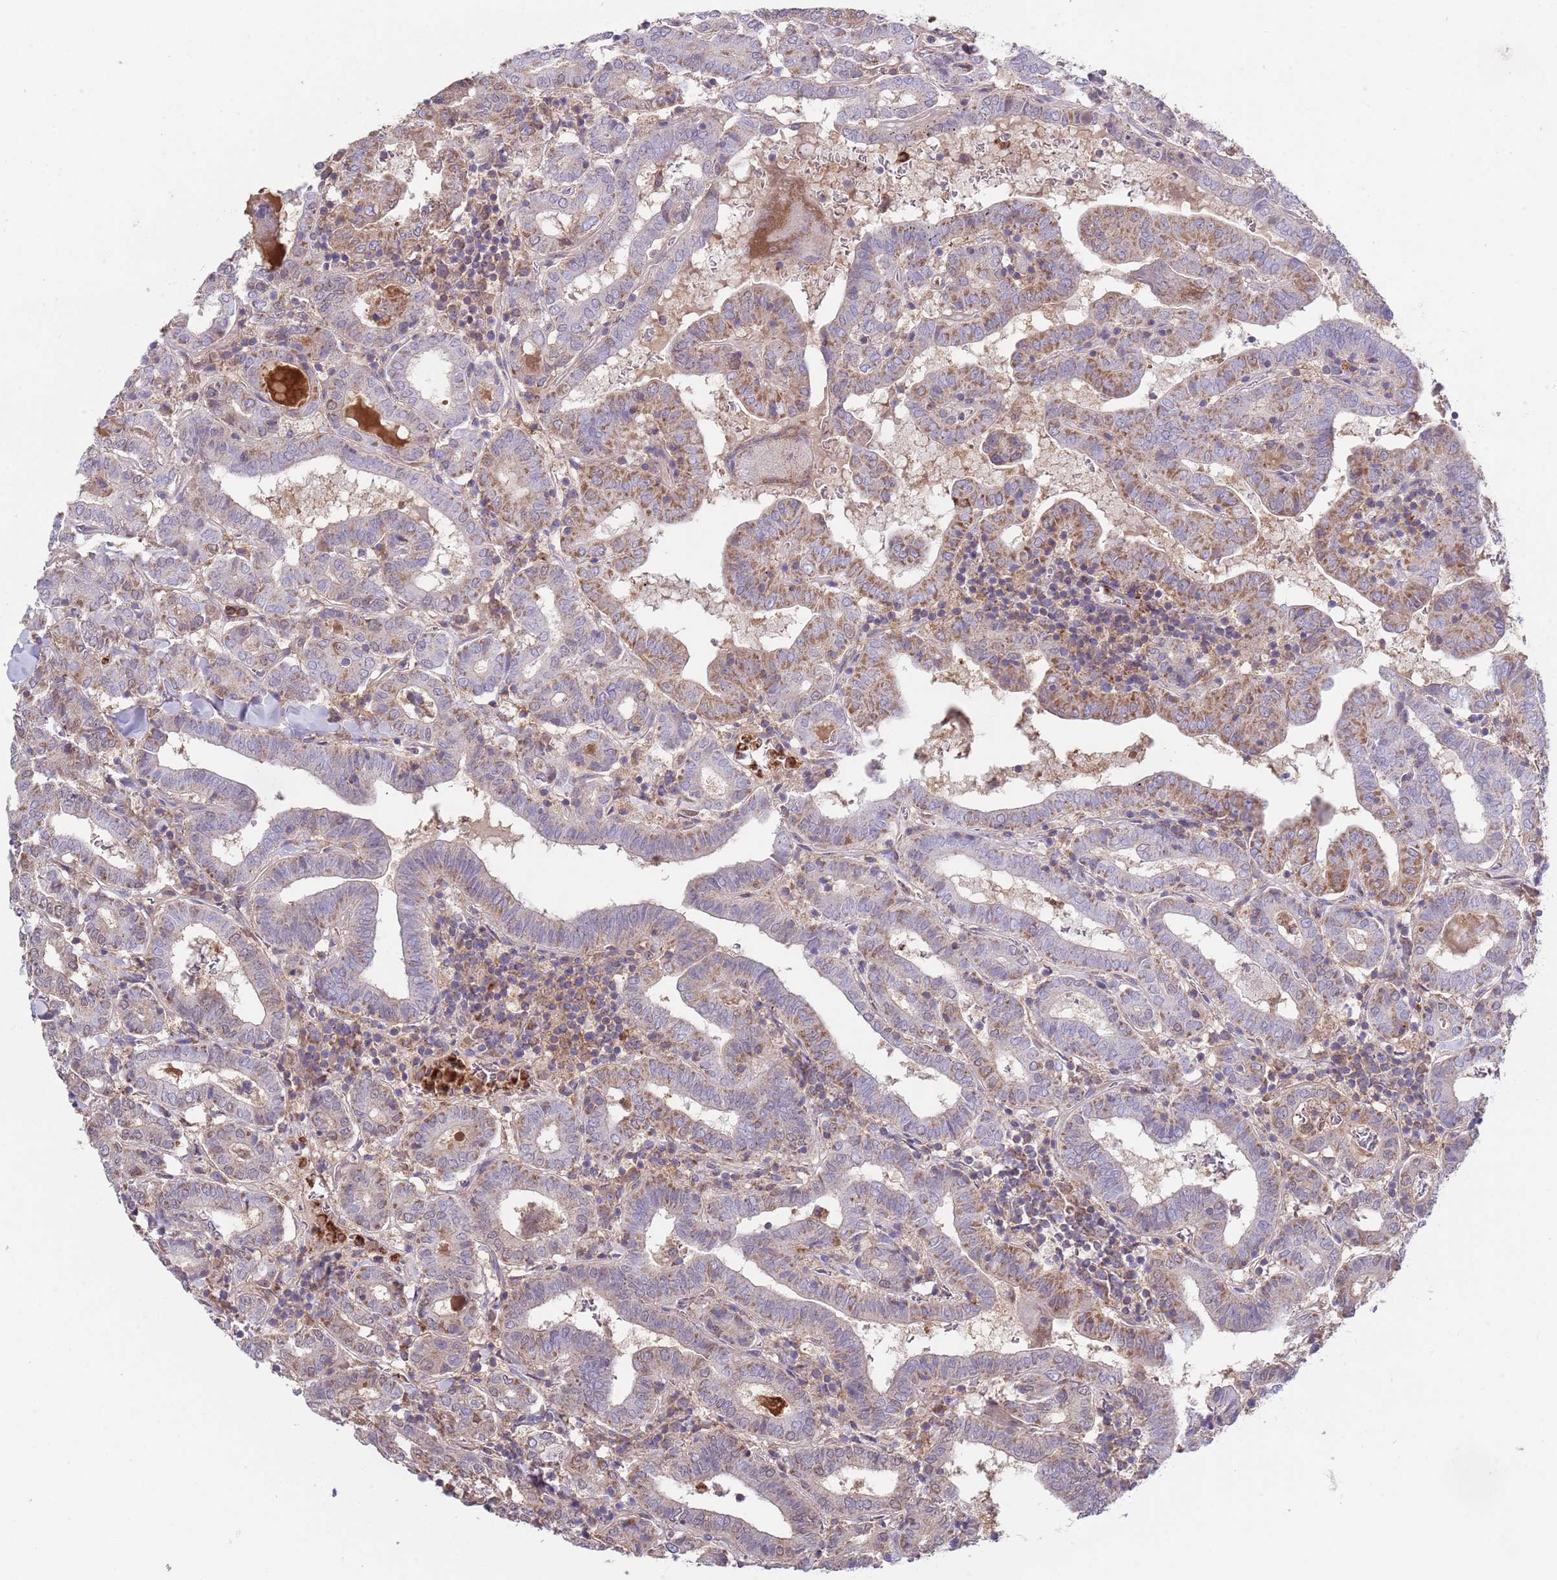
{"staining": {"intensity": "moderate", "quantity": "<25%", "location": "cytoplasmic/membranous"}, "tissue": "thyroid cancer", "cell_type": "Tumor cells", "image_type": "cancer", "snomed": [{"axis": "morphology", "description": "Papillary adenocarcinoma, NOS"}, {"axis": "topography", "description": "Thyroid gland"}], "caption": "Thyroid cancer tissue displays moderate cytoplasmic/membranous expression in approximately <25% of tumor cells, visualized by immunohistochemistry.", "gene": "DDT", "patient": {"sex": "female", "age": 72}}